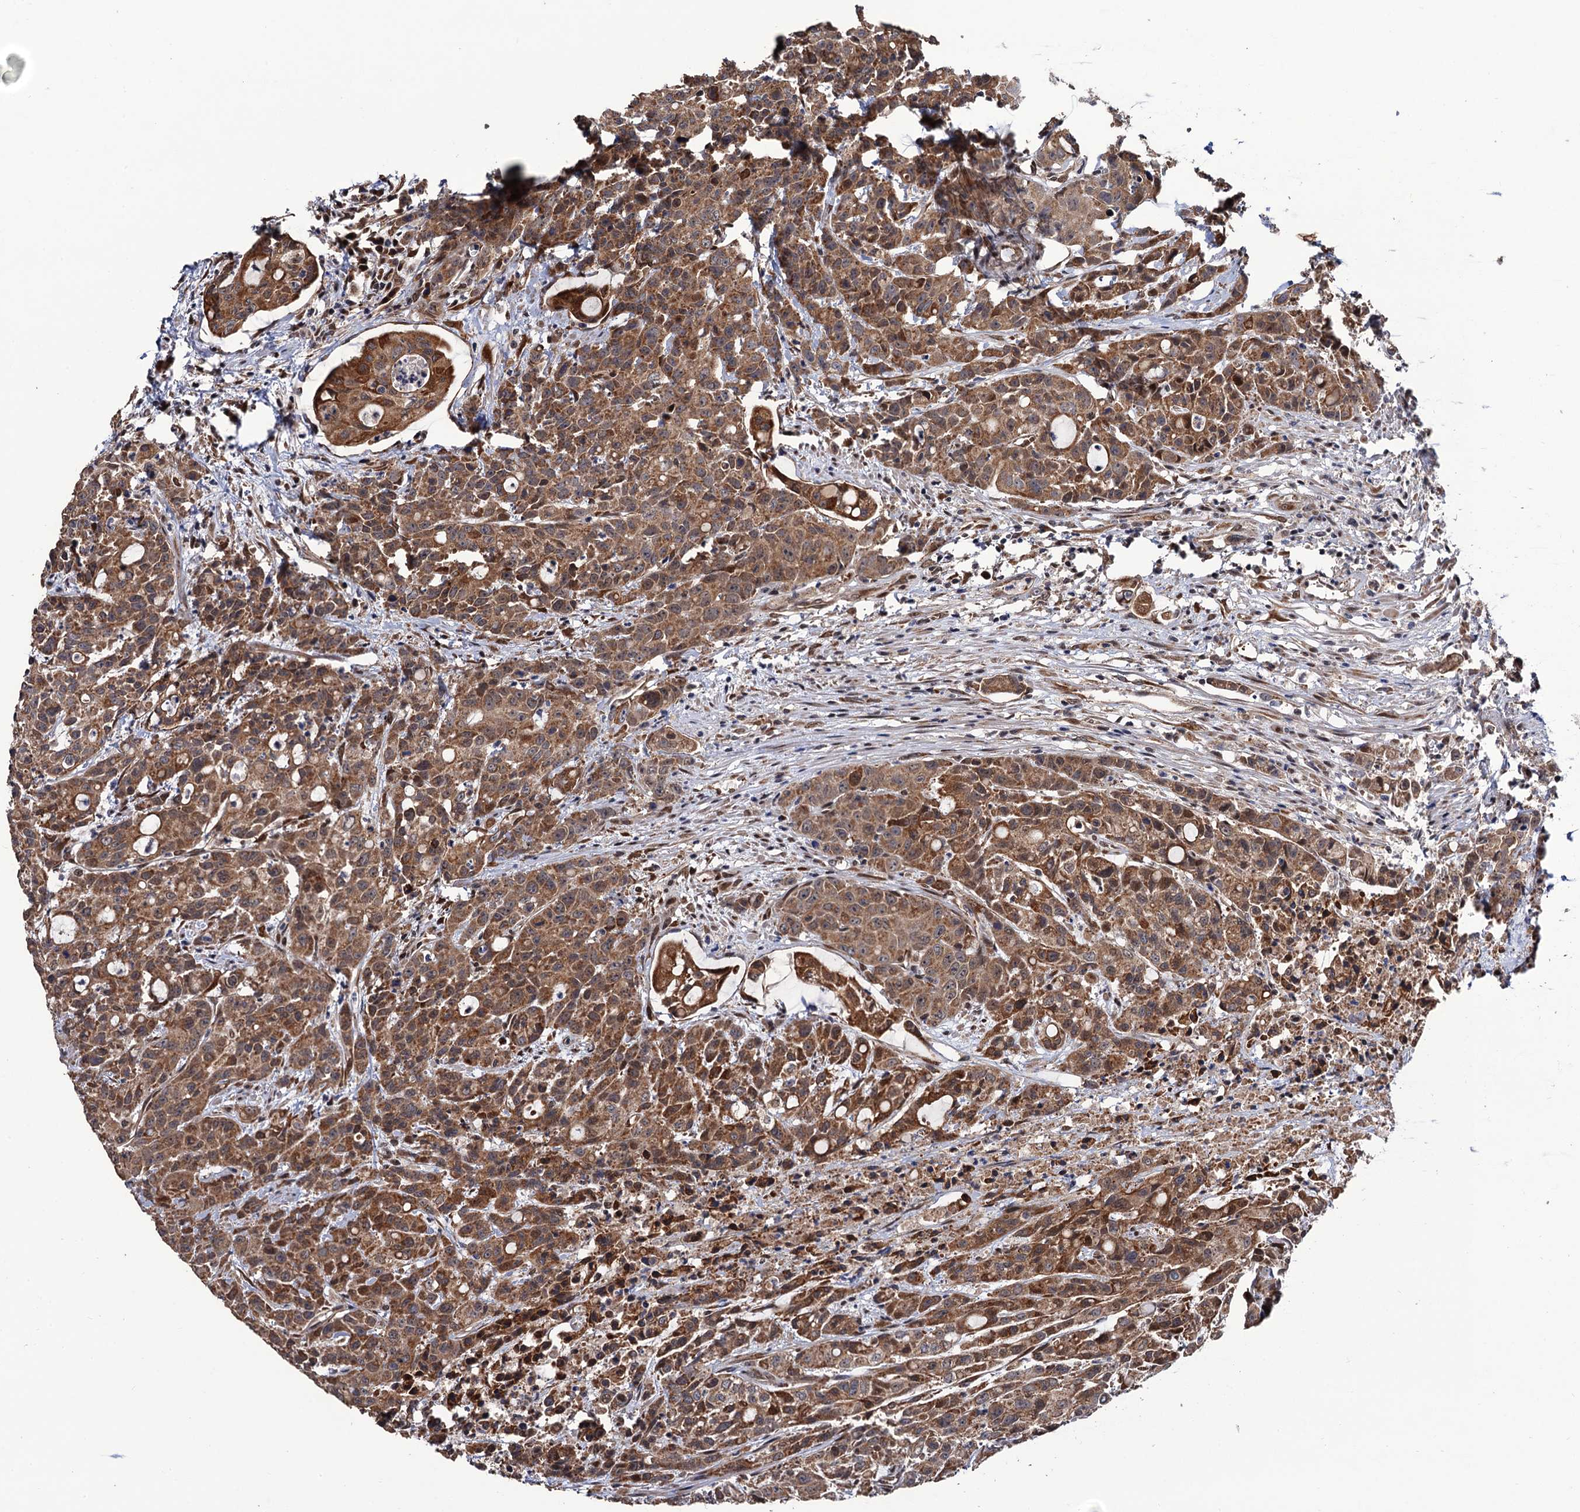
{"staining": {"intensity": "moderate", "quantity": ">75%", "location": "cytoplasmic/membranous"}, "tissue": "colorectal cancer", "cell_type": "Tumor cells", "image_type": "cancer", "snomed": [{"axis": "morphology", "description": "Adenocarcinoma, NOS"}, {"axis": "topography", "description": "Colon"}], "caption": "A medium amount of moderate cytoplasmic/membranous staining is identified in about >75% of tumor cells in colorectal cancer tissue.", "gene": "LRRC63", "patient": {"sex": "male", "age": 62}}